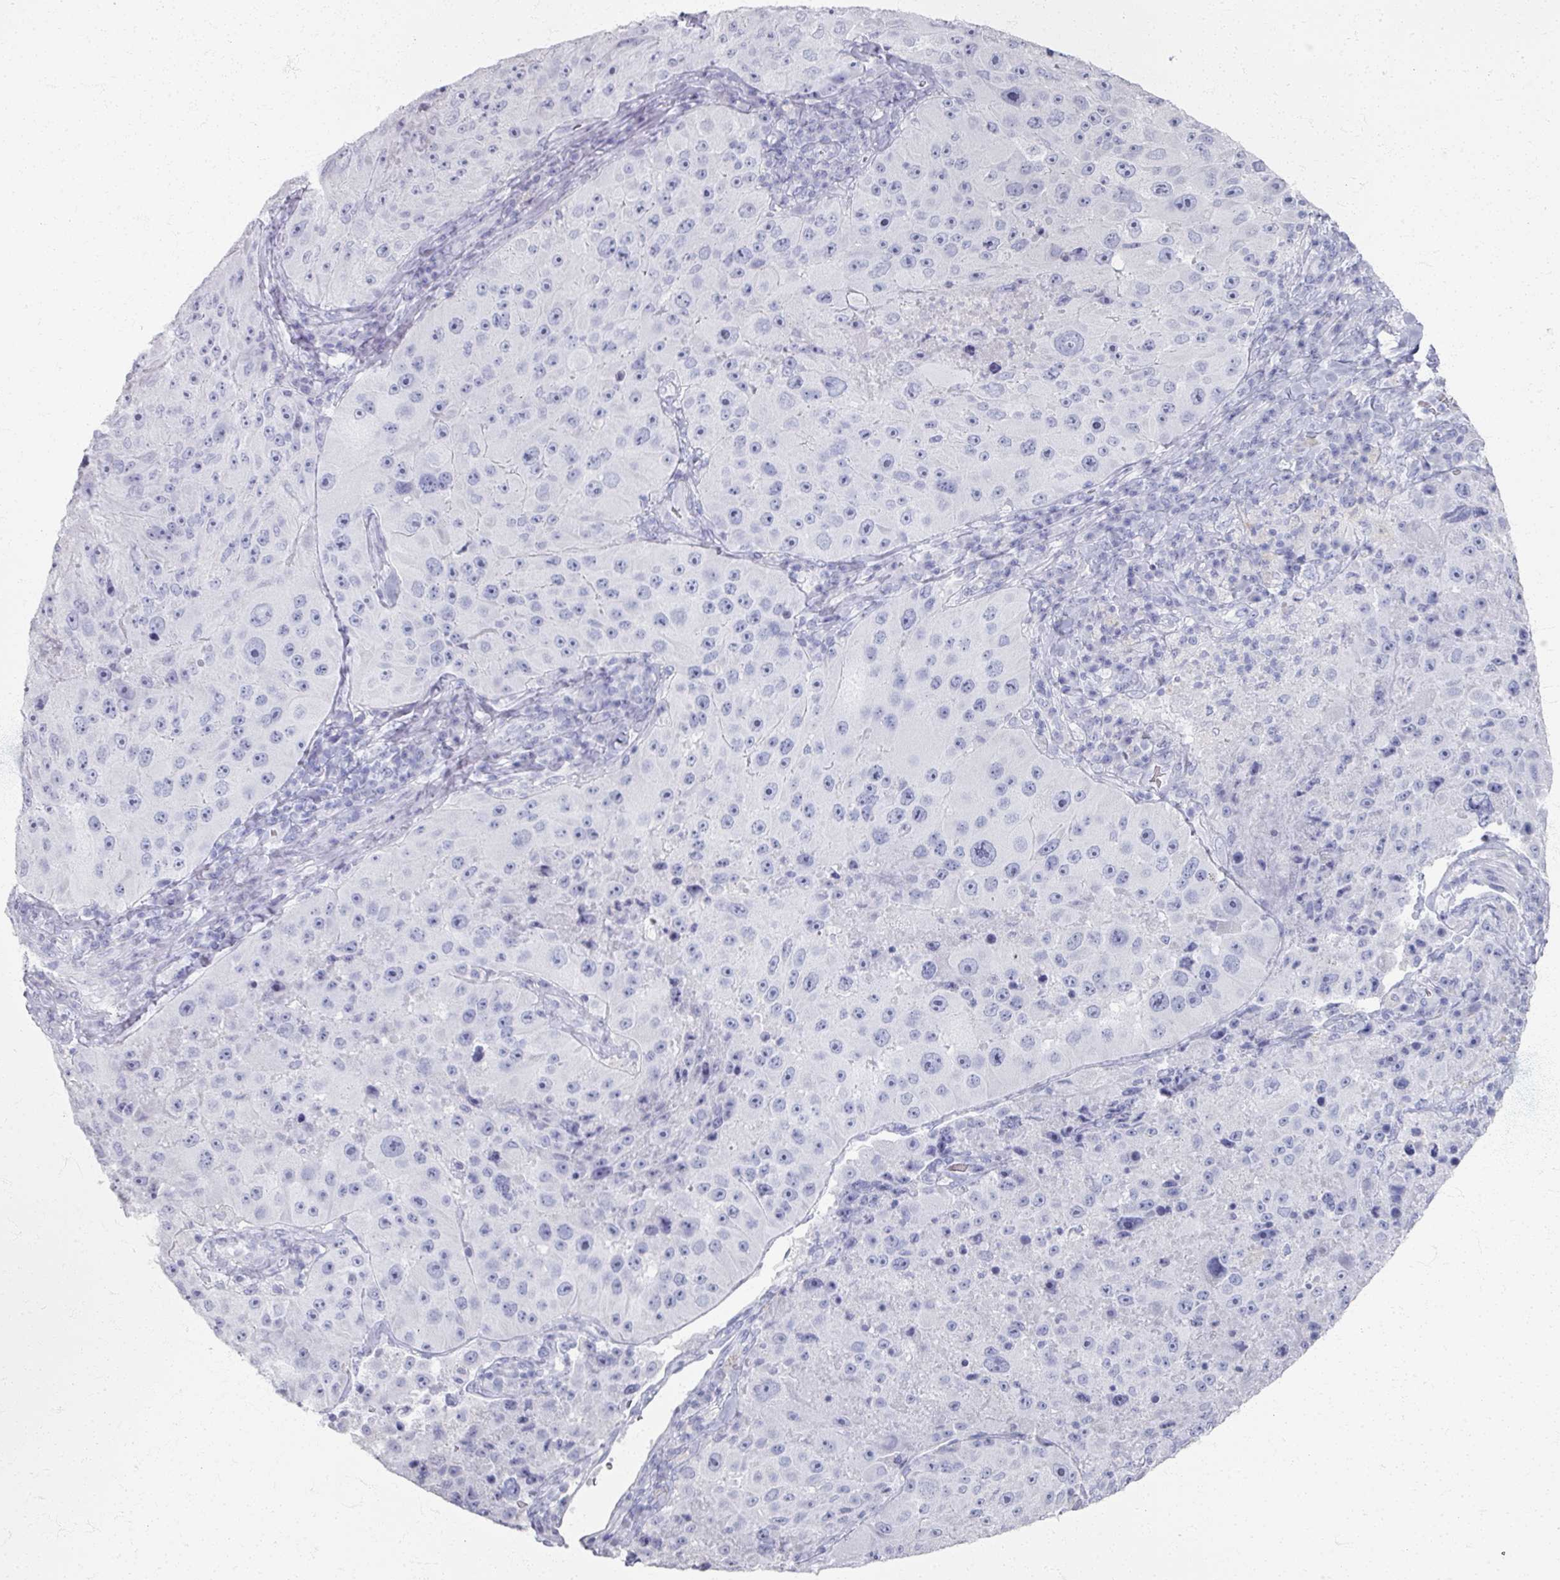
{"staining": {"intensity": "negative", "quantity": "none", "location": "none"}, "tissue": "melanoma", "cell_type": "Tumor cells", "image_type": "cancer", "snomed": [{"axis": "morphology", "description": "Malignant melanoma, Metastatic site"}, {"axis": "topography", "description": "Lymph node"}], "caption": "Tumor cells are negative for protein expression in human malignant melanoma (metastatic site). Nuclei are stained in blue.", "gene": "PSKH1", "patient": {"sex": "male", "age": 62}}